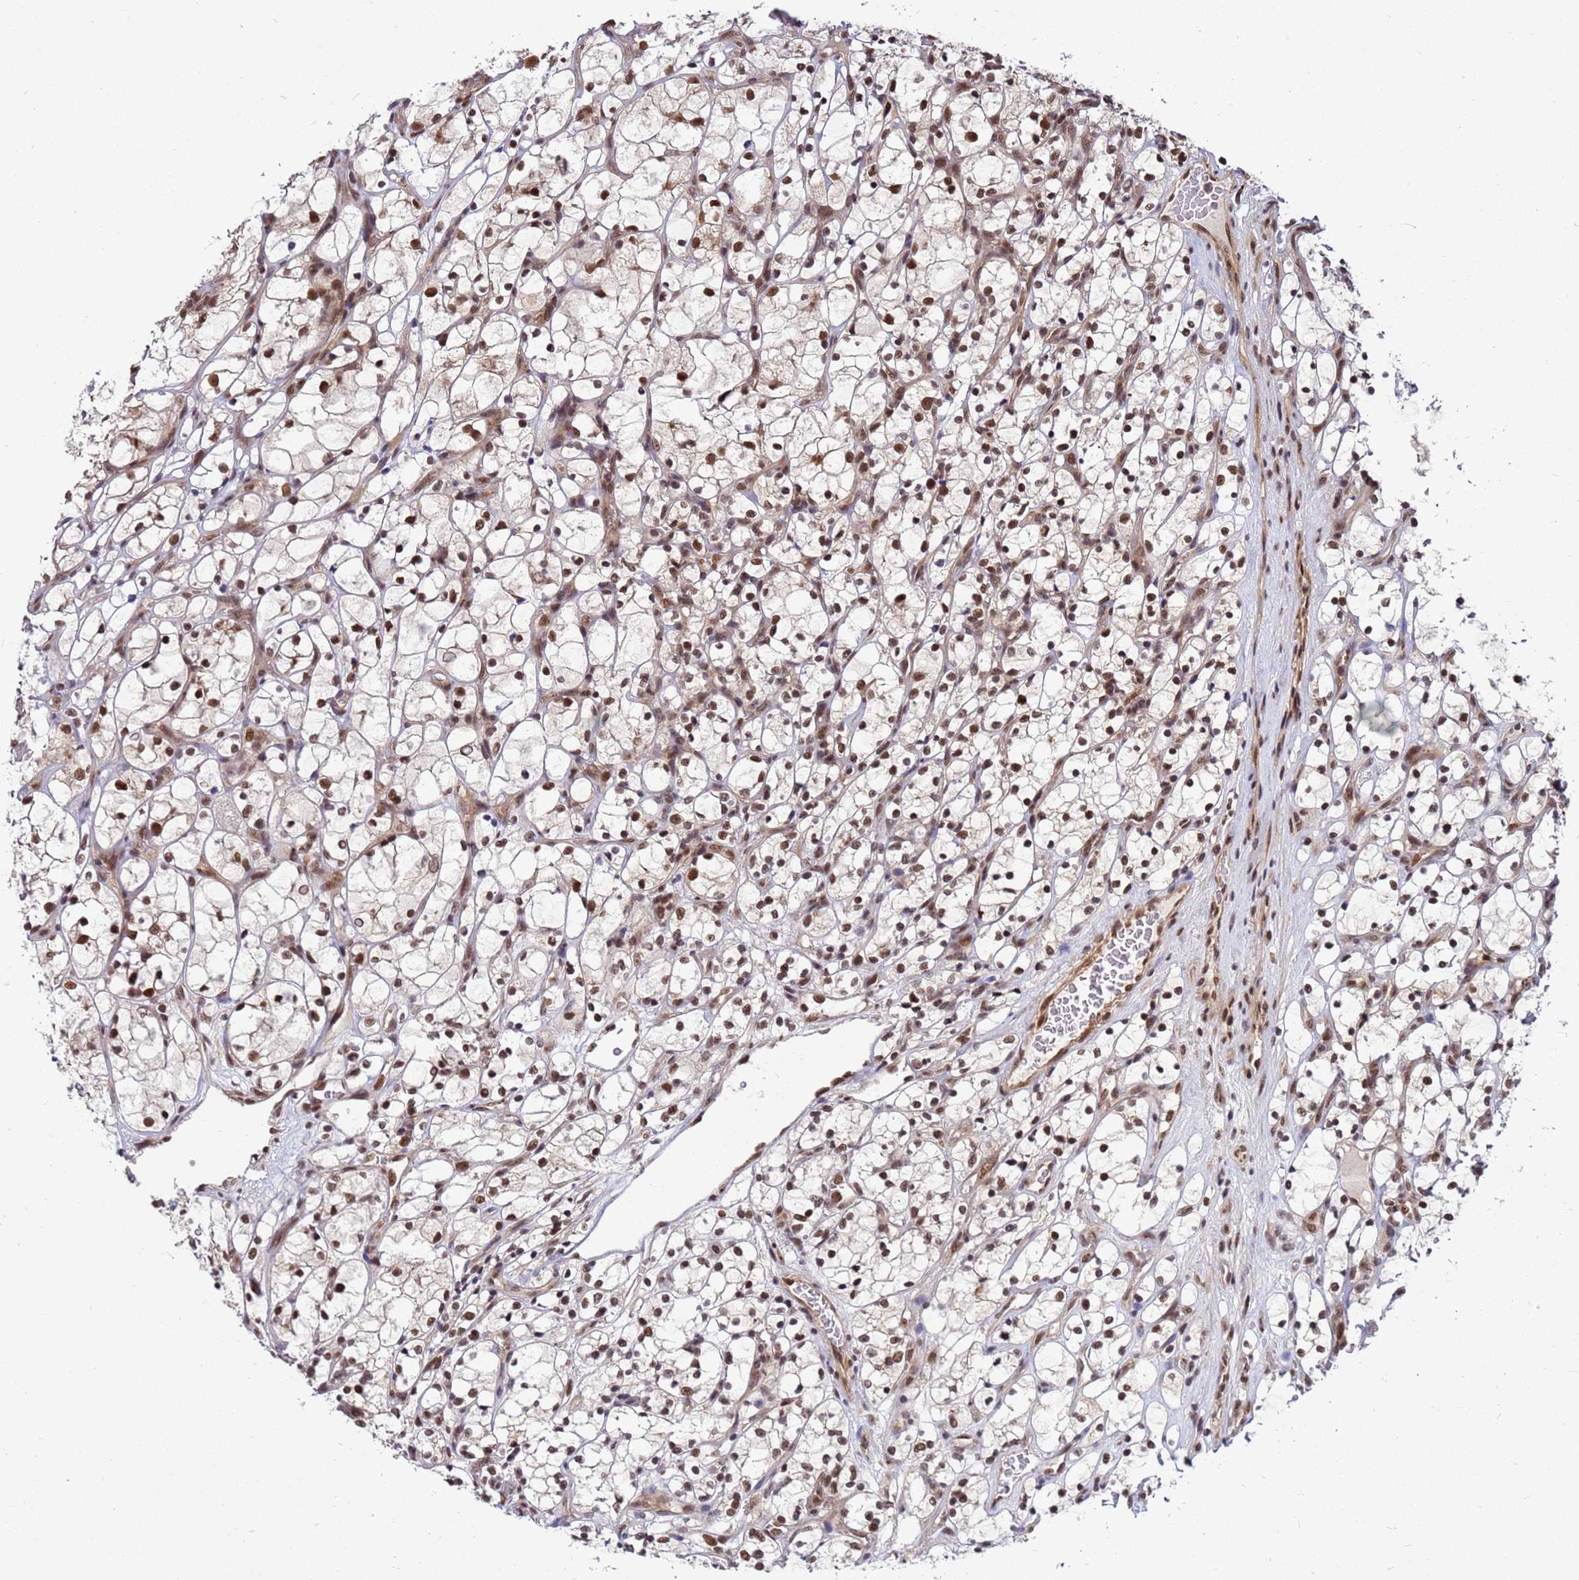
{"staining": {"intensity": "strong", "quantity": "25%-75%", "location": "nuclear"}, "tissue": "renal cancer", "cell_type": "Tumor cells", "image_type": "cancer", "snomed": [{"axis": "morphology", "description": "Adenocarcinoma, NOS"}, {"axis": "topography", "description": "Kidney"}], "caption": "Renal cancer tissue shows strong nuclear positivity in approximately 25%-75% of tumor cells The staining is performed using DAB brown chromogen to label protein expression. The nuclei are counter-stained blue using hematoxylin.", "gene": "NCBP2", "patient": {"sex": "female", "age": 69}}